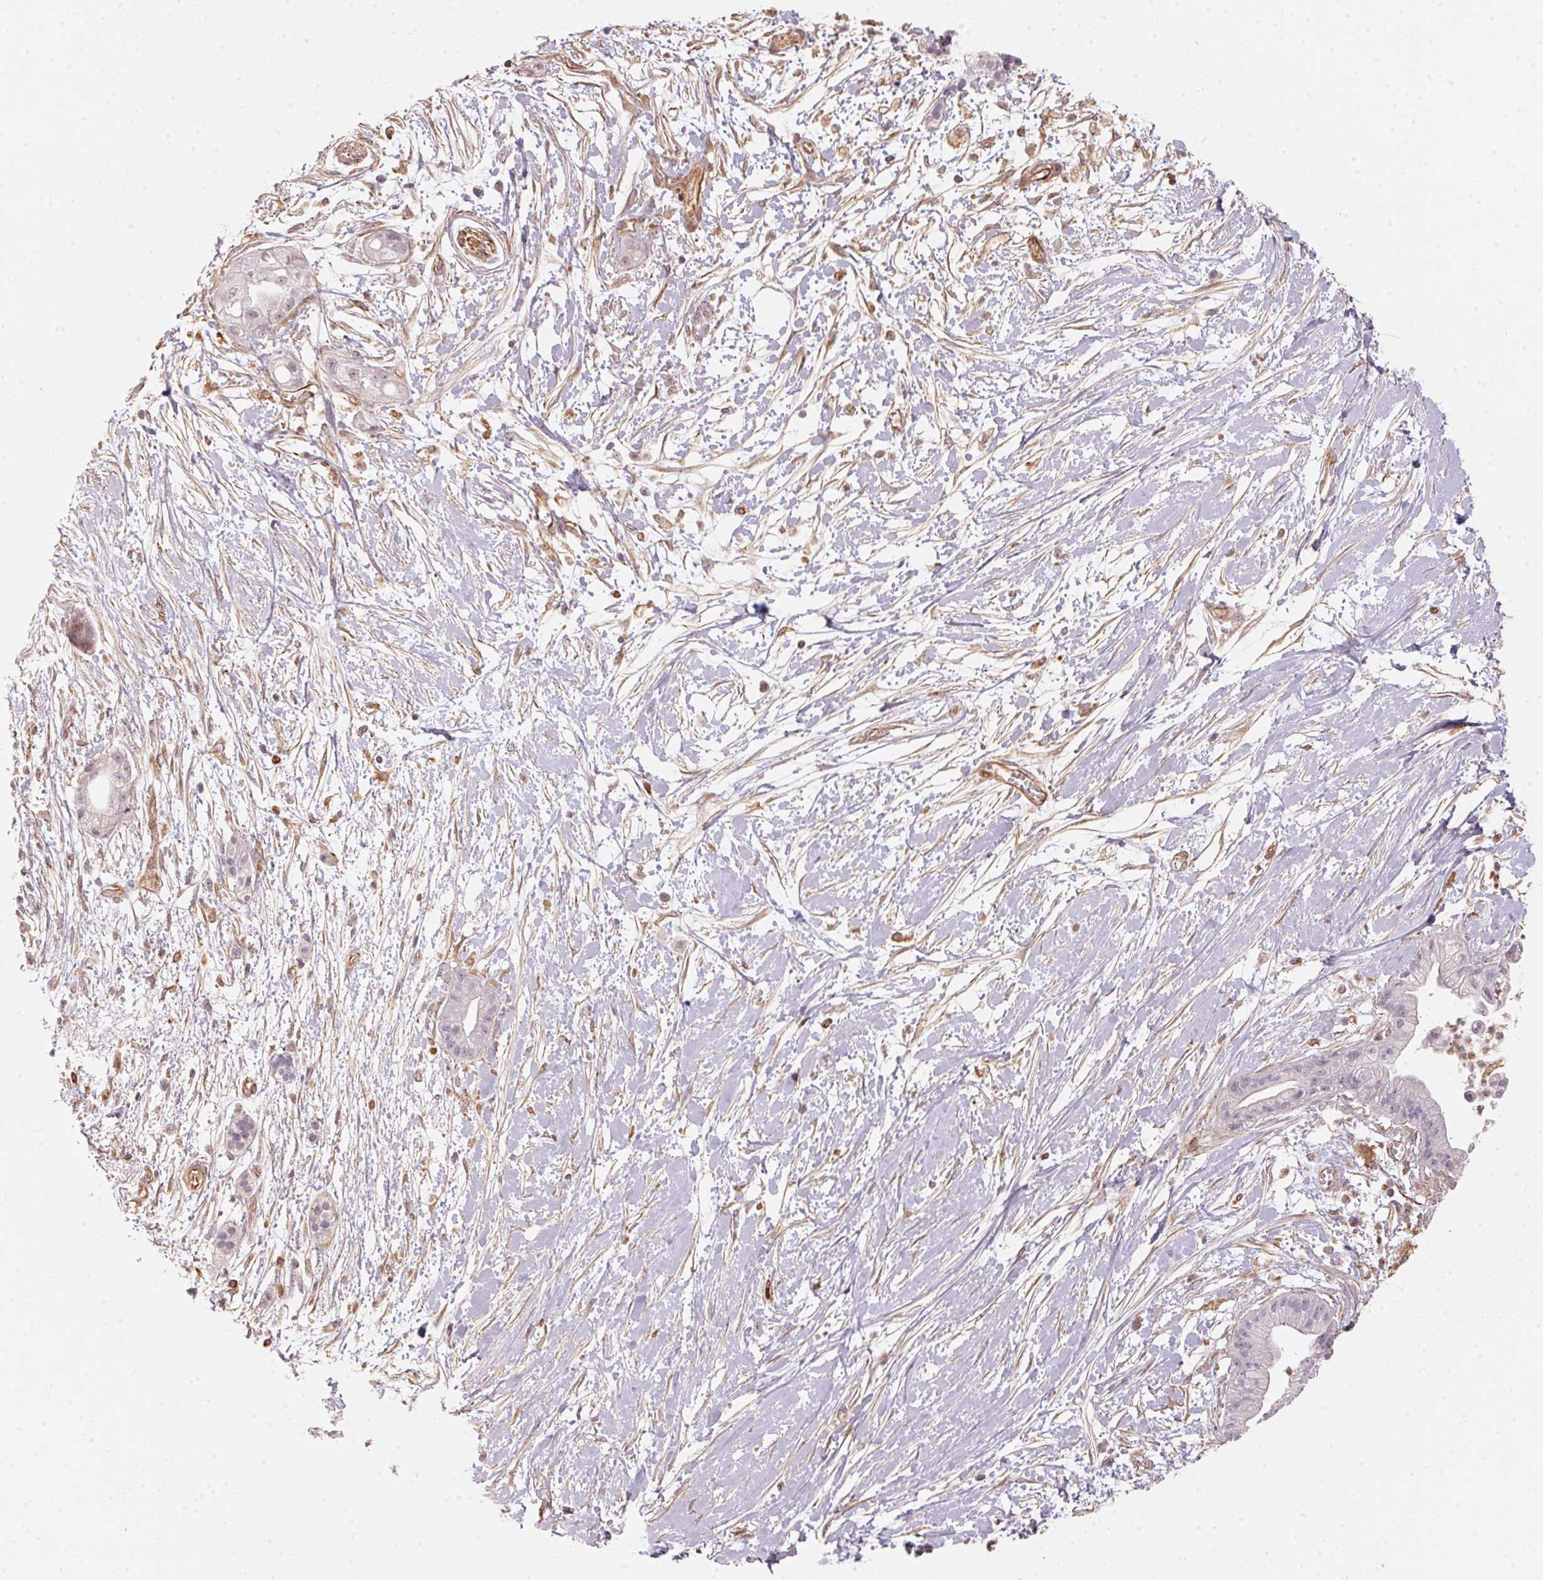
{"staining": {"intensity": "negative", "quantity": "none", "location": "none"}, "tissue": "pancreatic cancer", "cell_type": "Tumor cells", "image_type": "cancer", "snomed": [{"axis": "morphology", "description": "Normal tissue, NOS"}, {"axis": "morphology", "description": "Adenocarcinoma, NOS"}, {"axis": "topography", "description": "Lymph node"}, {"axis": "topography", "description": "Pancreas"}], "caption": "The image shows no significant positivity in tumor cells of pancreatic adenocarcinoma.", "gene": "FOXR2", "patient": {"sex": "female", "age": 58}}